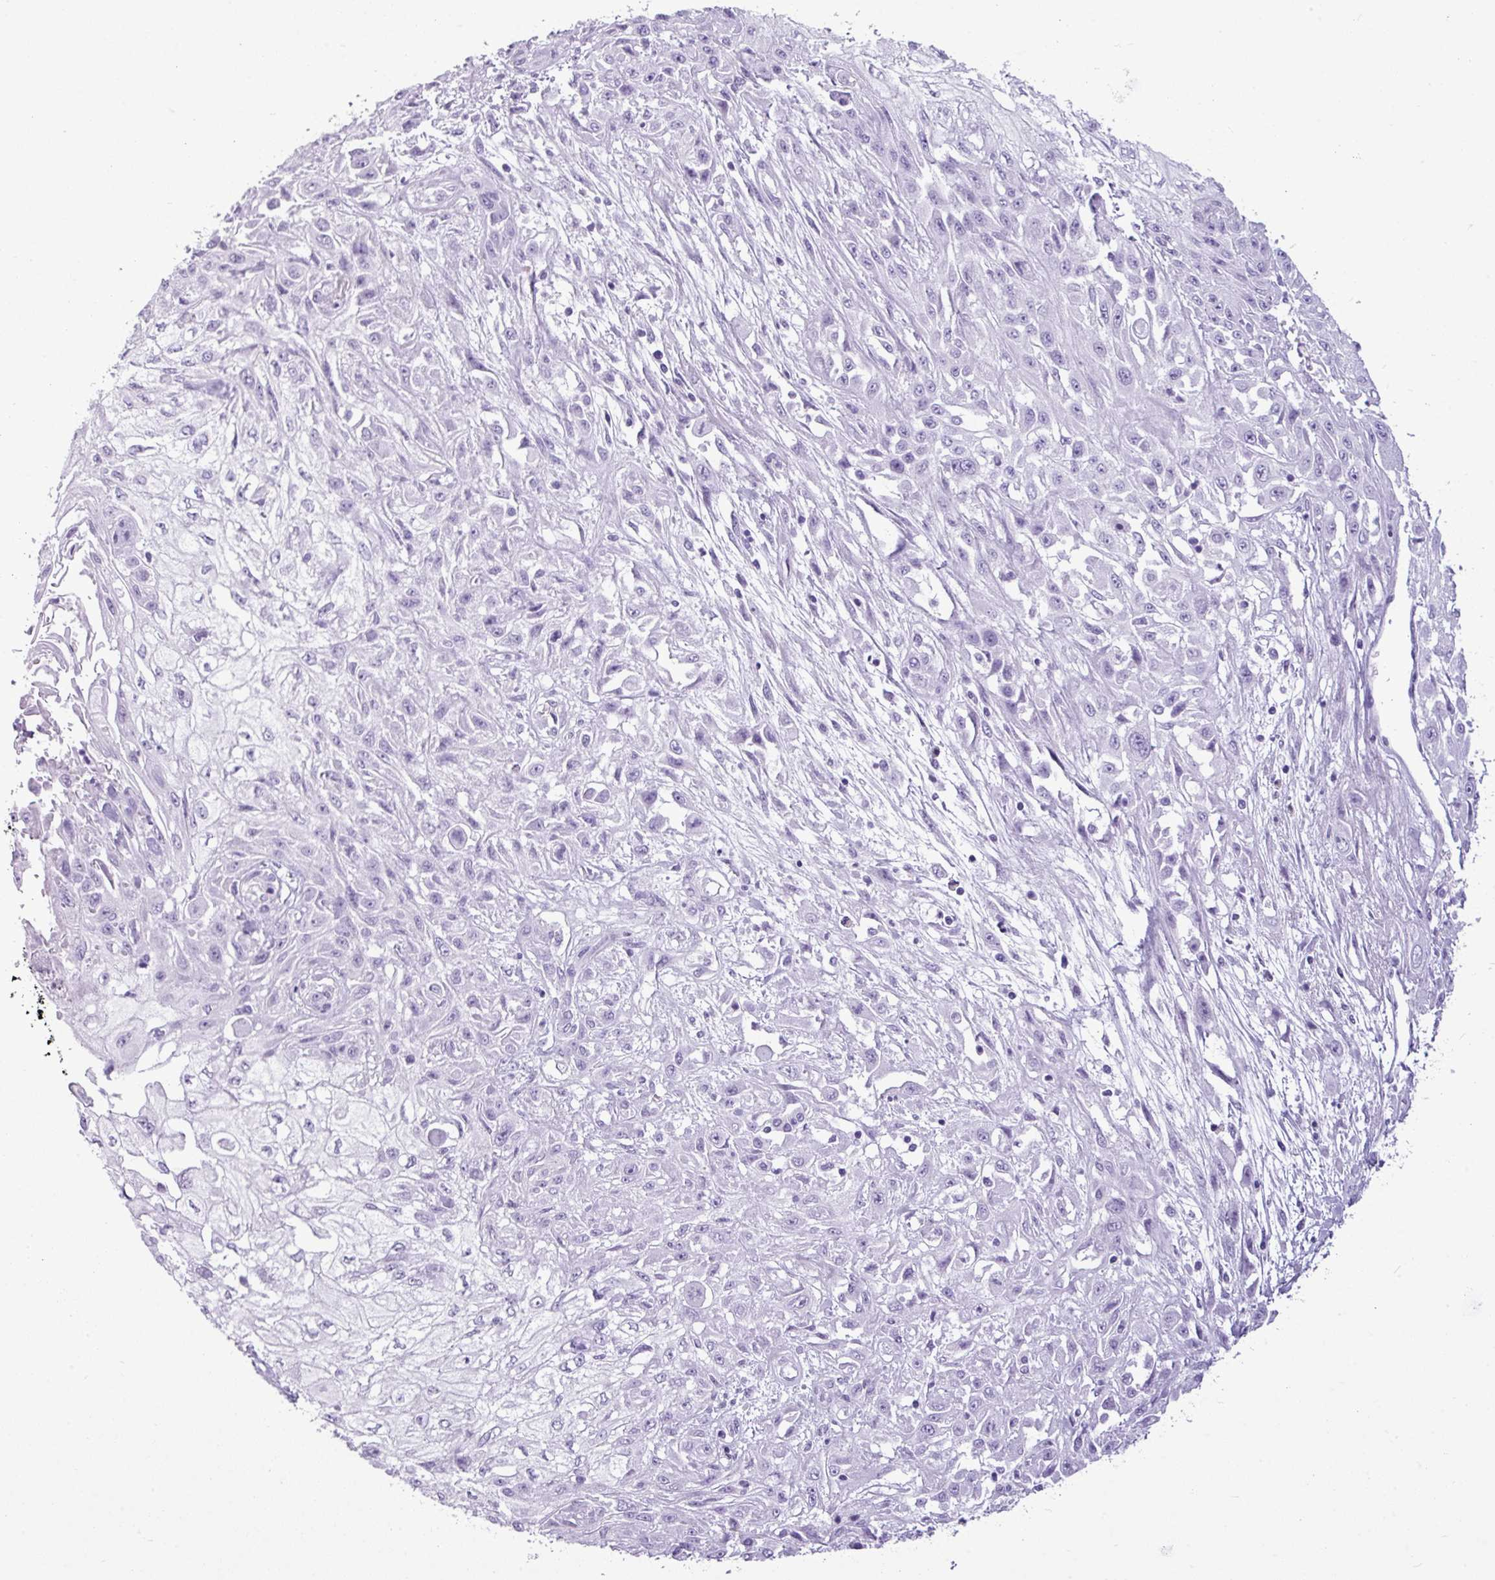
{"staining": {"intensity": "negative", "quantity": "none", "location": "none"}, "tissue": "skin cancer", "cell_type": "Tumor cells", "image_type": "cancer", "snomed": [{"axis": "morphology", "description": "Squamous cell carcinoma, NOS"}, {"axis": "morphology", "description": "Squamous cell carcinoma, metastatic, NOS"}, {"axis": "topography", "description": "Skin"}, {"axis": "topography", "description": "Lymph node"}], "caption": "Squamous cell carcinoma (skin) was stained to show a protein in brown. There is no significant staining in tumor cells. (Stains: DAB (3,3'-diaminobenzidine) immunohistochemistry (IHC) with hematoxylin counter stain, Microscopy: brightfield microscopy at high magnification).", "gene": "AMY1B", "patient": {"sex": "male", "age": 75}}